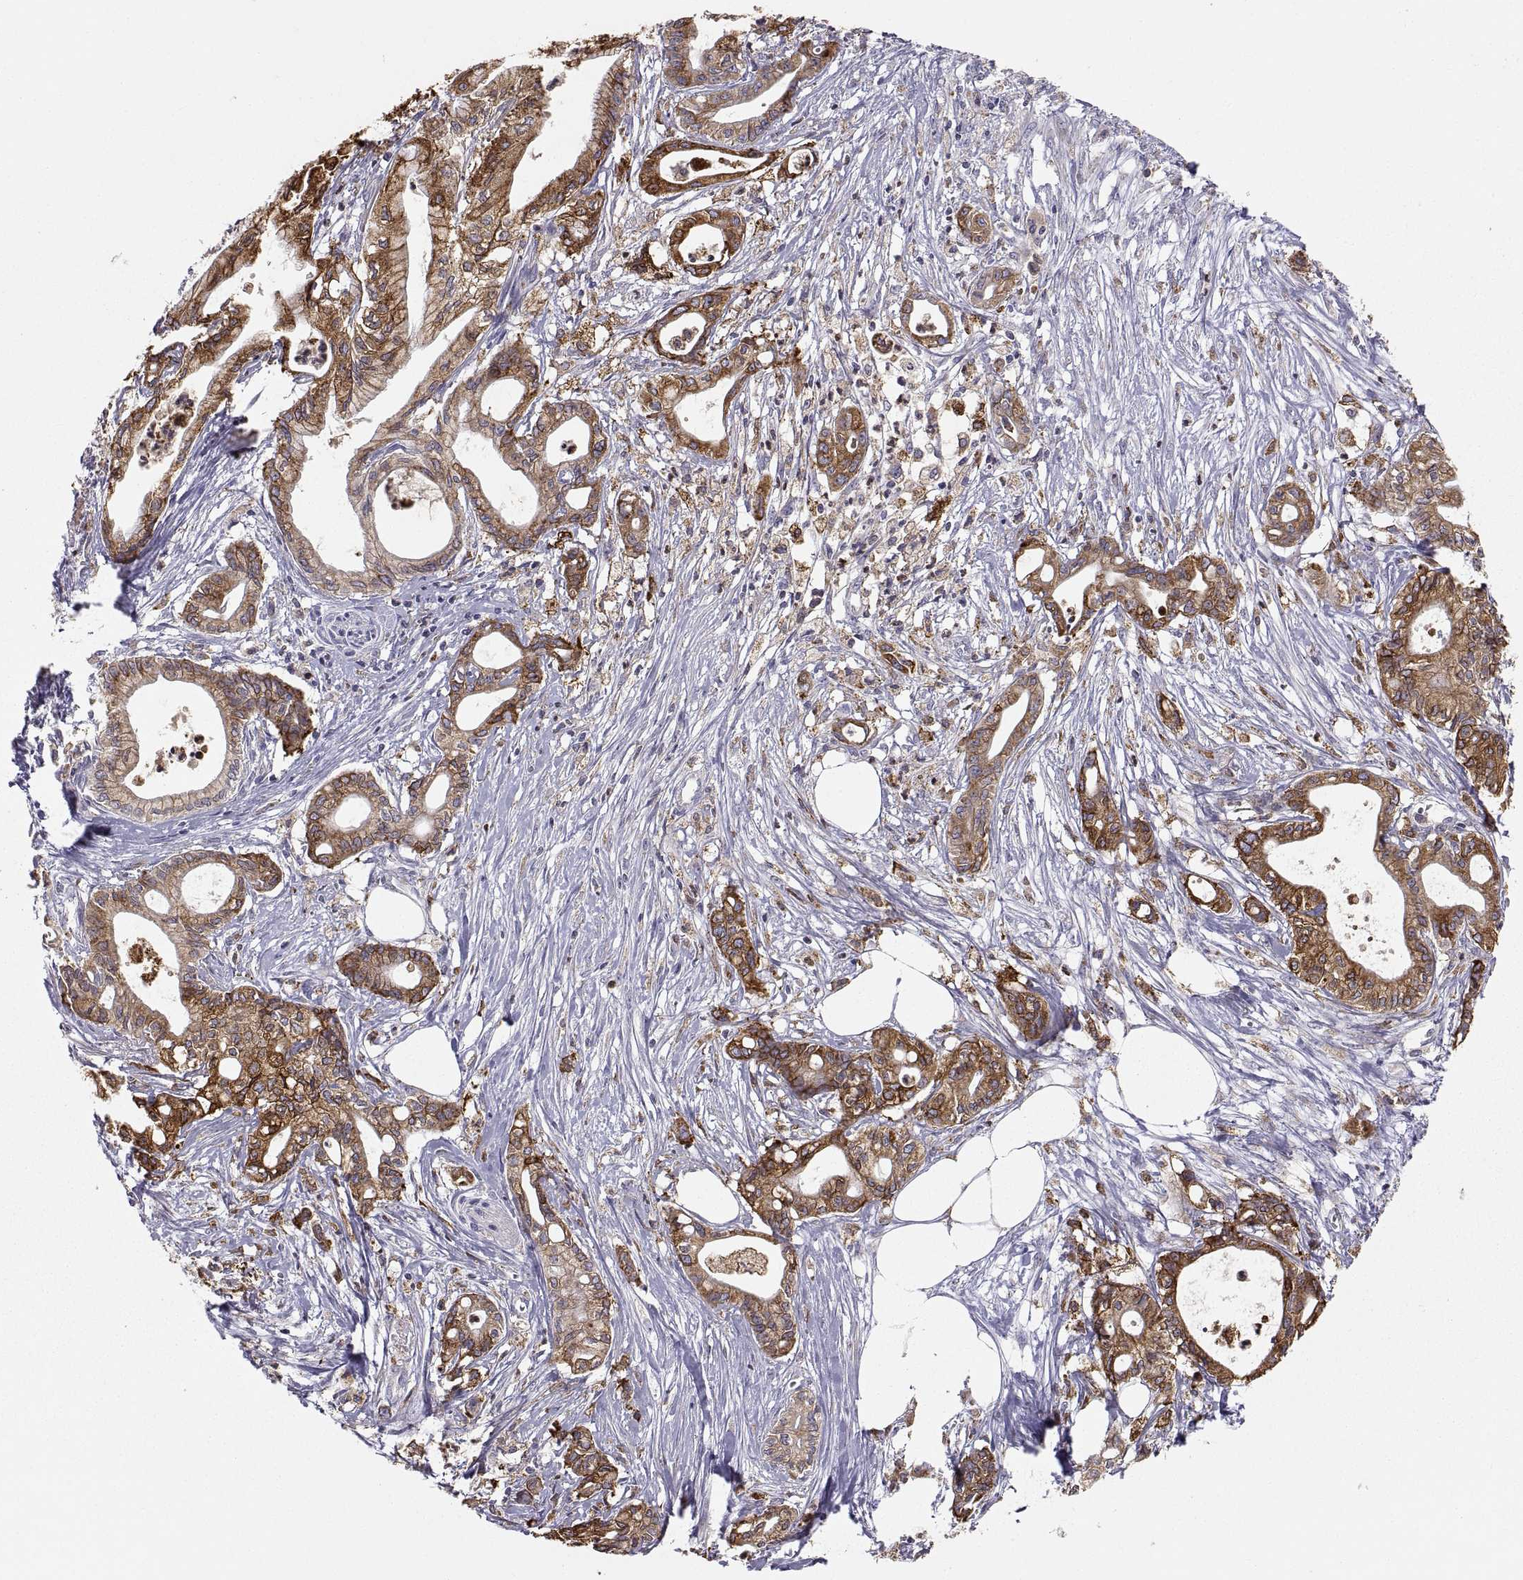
{"staining": {"intensity": "strong", "quantity": "25%-75%", "location": "cytoplasmic/membranous"}, "tissue": "pancreatic cancer", "cell_type": "Tumor cells", "image_type": "cancer", "snomed": [{"axis": "morphology", "description": "Adenocarcinoma, NOS"}, {"axis": "topography", "description": "Pancreas"}], "caption": "Strong cytoplasmic/membranous protein staining is appreciated in approximately 25%-75% of tumor cells in pancreatic cancer.", "gene": "ERO1A", "patient": {"sex": "male", "age": 71}}